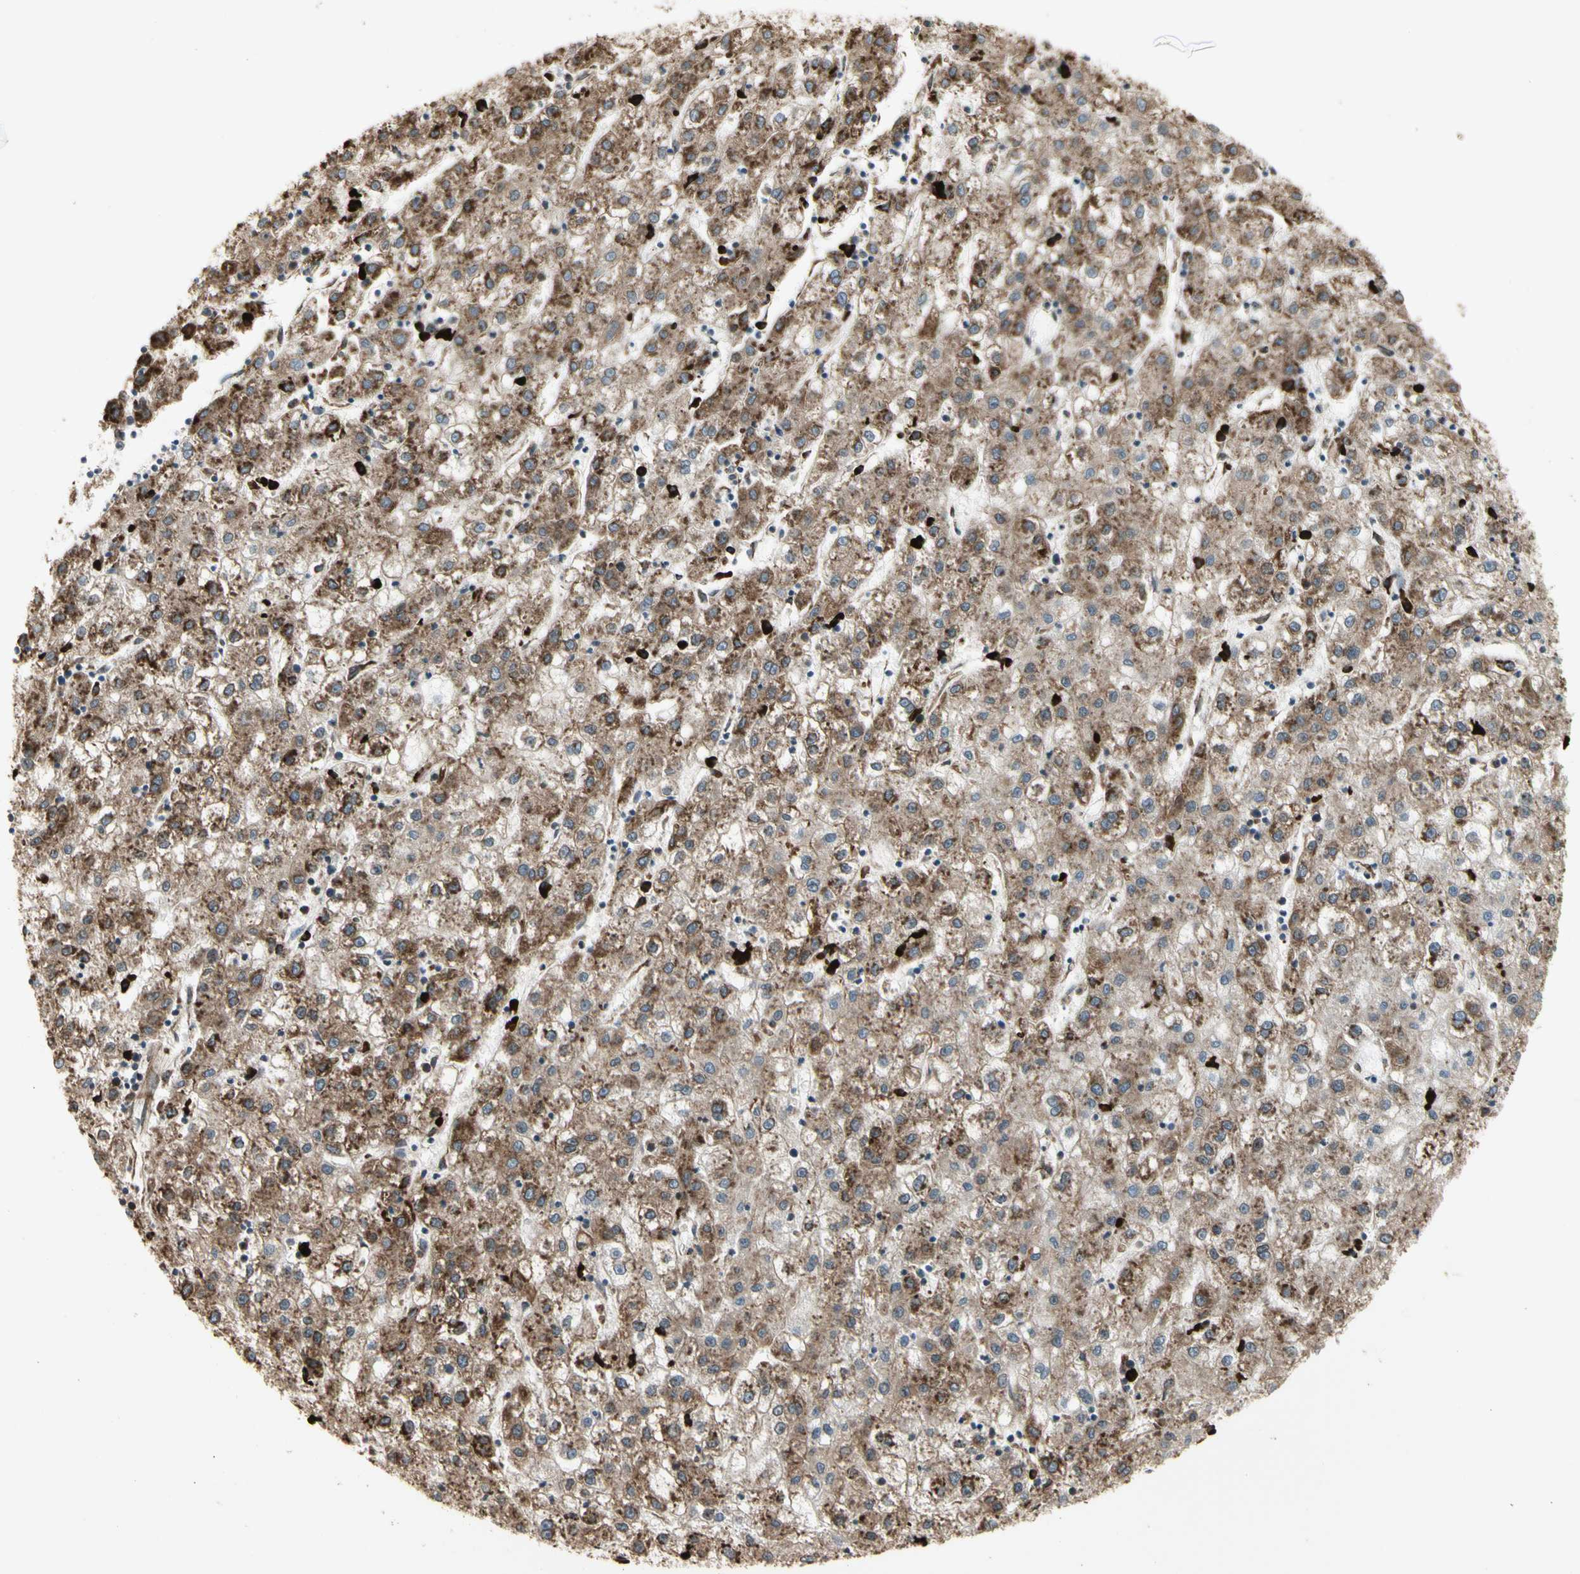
{"staining": {"intensity": "strong", "quantity": ">75%", "location": "cytoplasmic/membranous"}, "tissue": "liver cancer", "cell_type": "Tumor cells", "image_type": "cancer", "snomed": [{"axis": "morphology", "description": "Carcinoma, Hepatocellular, NOS"}, {"axis": "topography", "description": "Liver"}], "caption": "Human liver hepatocellular carcinoma stained with a protein marker shows strong staining in tumor cells.", "gene": "HSP90B1", "patient": {"sex": "male", "age": 72}}